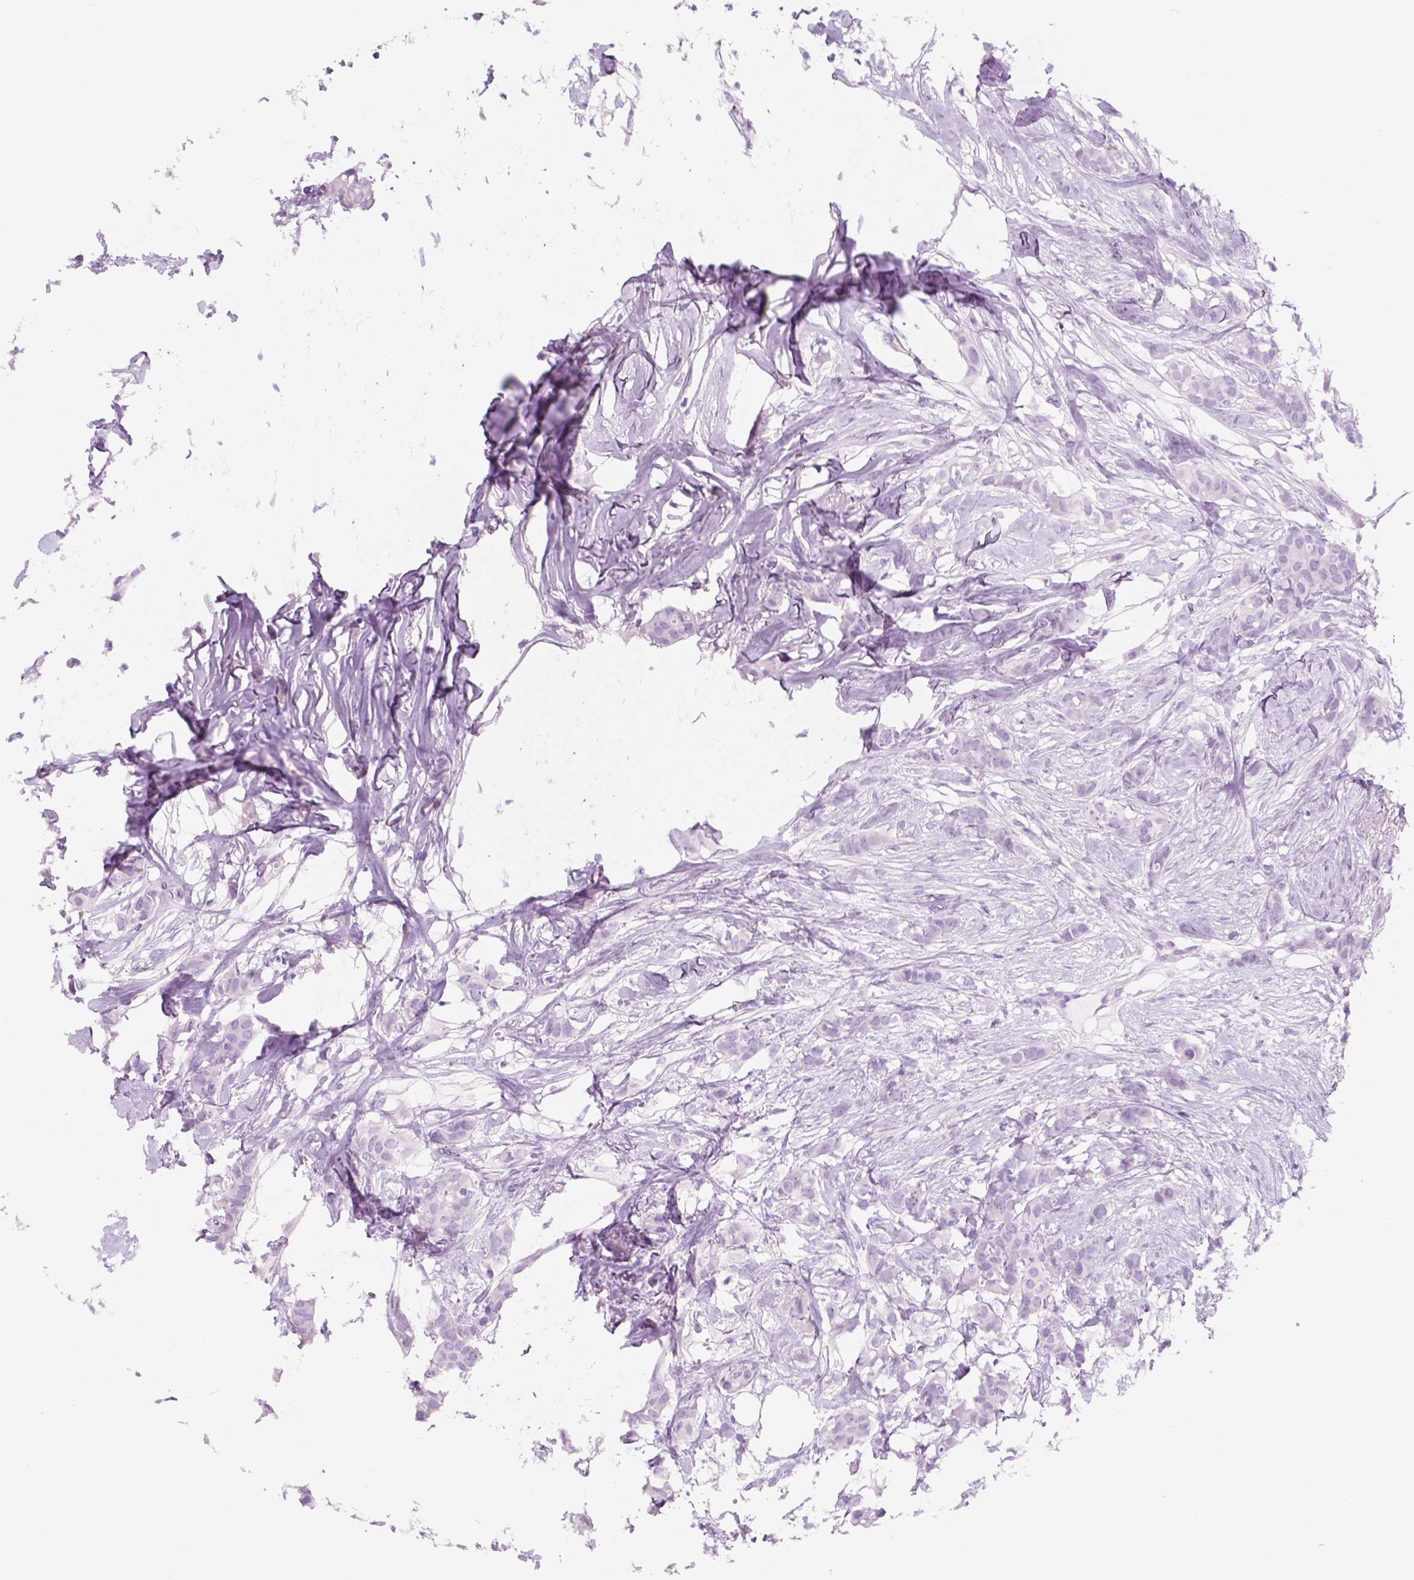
{"staining": {"intensity": "negative", "quantity": "none", "location": "none"}, "tissue": "breast cancer", "cell_type": "Tumor cells", "image_type": "cancer", "snomed": [{"axis": "morphology", "description": "Duct carcinoma"}, {"axis": "topography", "description": "Breast"}], "caption": "Tumor cells show no significant expression in breast intraductal carcinoma.", "gene": "CUZD1", "patient": {"sex": "female", "age": 62}}